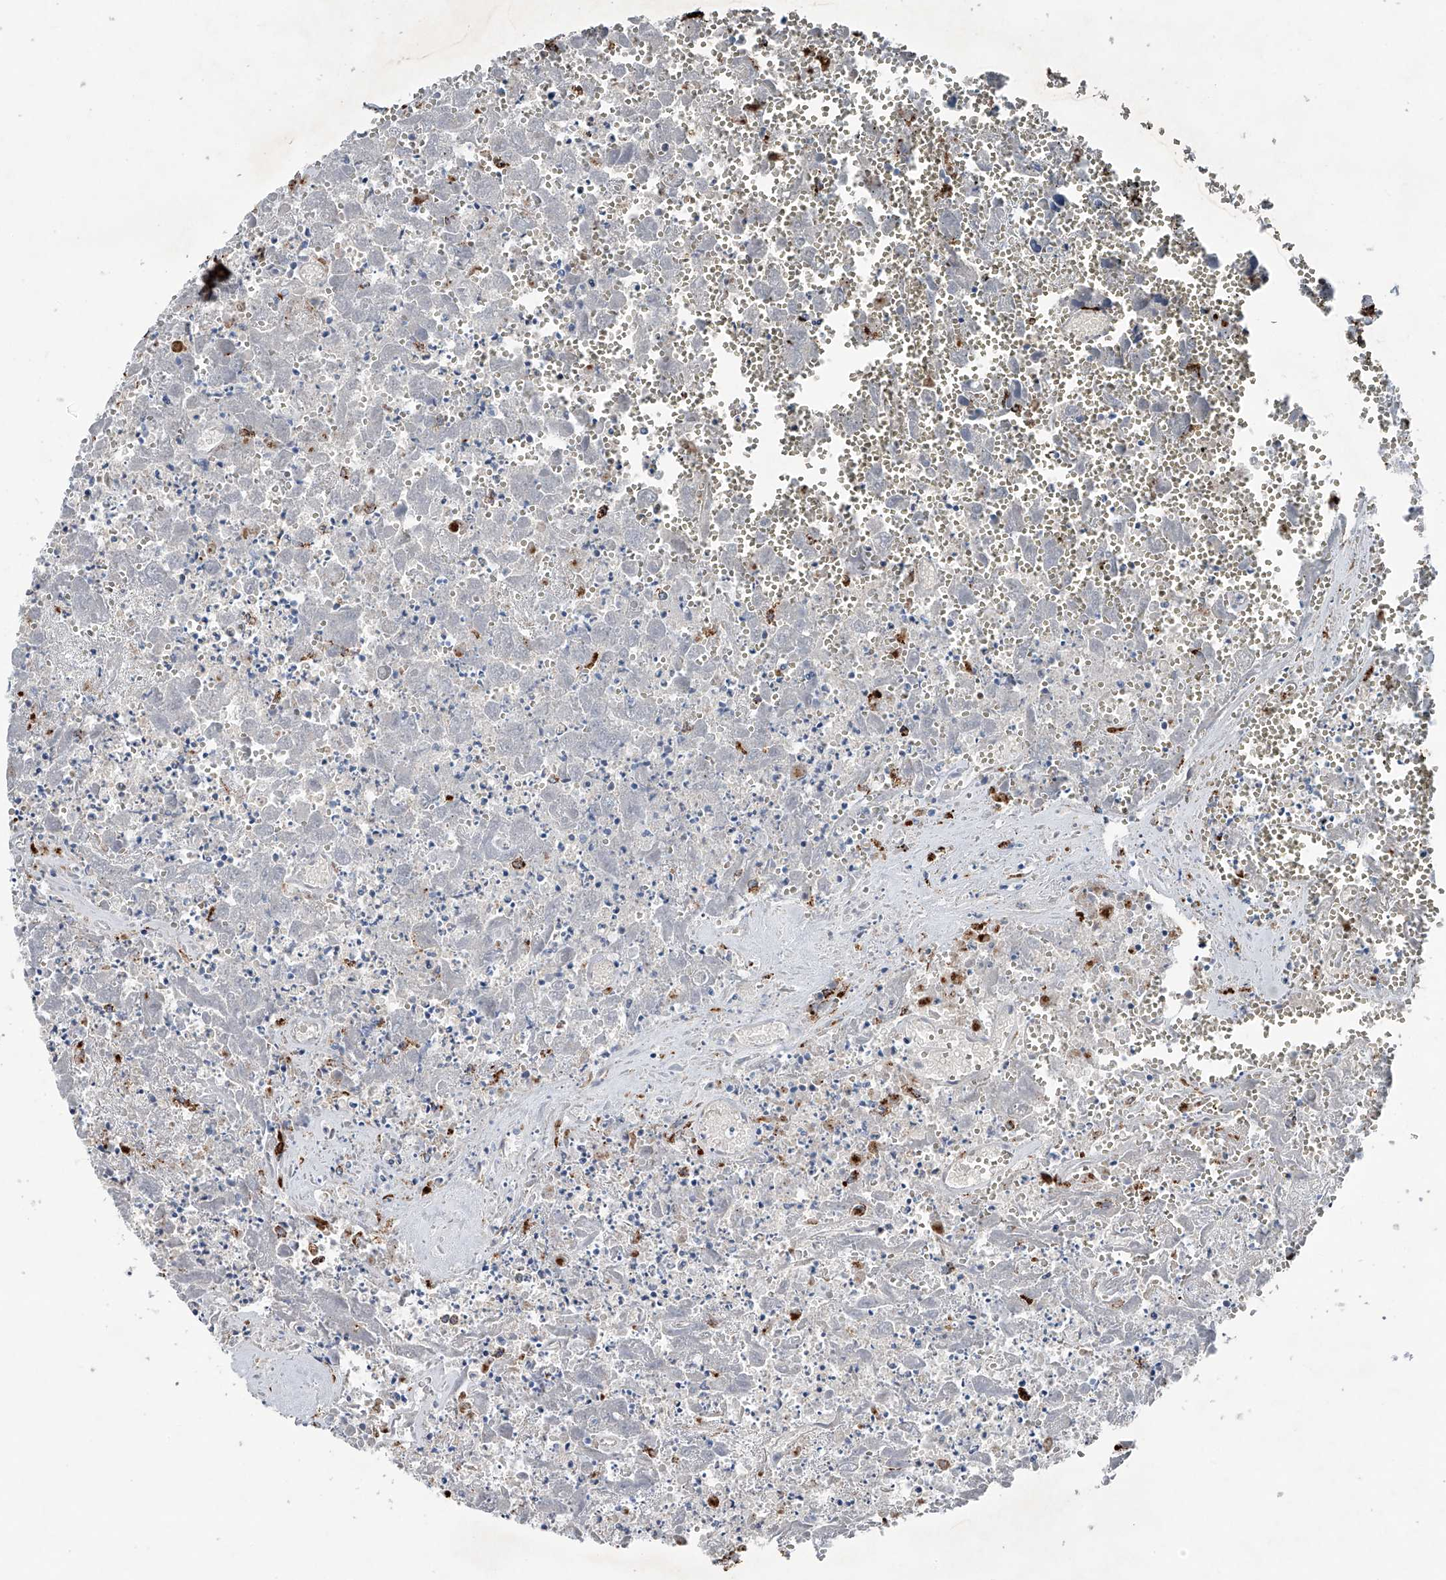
{"staining": {"intensity": "negative", "quantity": "none", "location": "none"}, "tissue": "testis cancer", "cell_type": "Tumor cells", "image_type": "cancer", "snomed": [{"axis": "morphology", "description": "Carcinoma, Embryonal, NOS"}, {"axis": "topography", "description": "Testis"}], "caption": "DAB immunohistochemical staining of testis cancer (embryonal carcinoma) demonstrates no significant staining in tumor cells.", "gene": "ZNF772", "patient": {"sex": "male", "age": 31}}